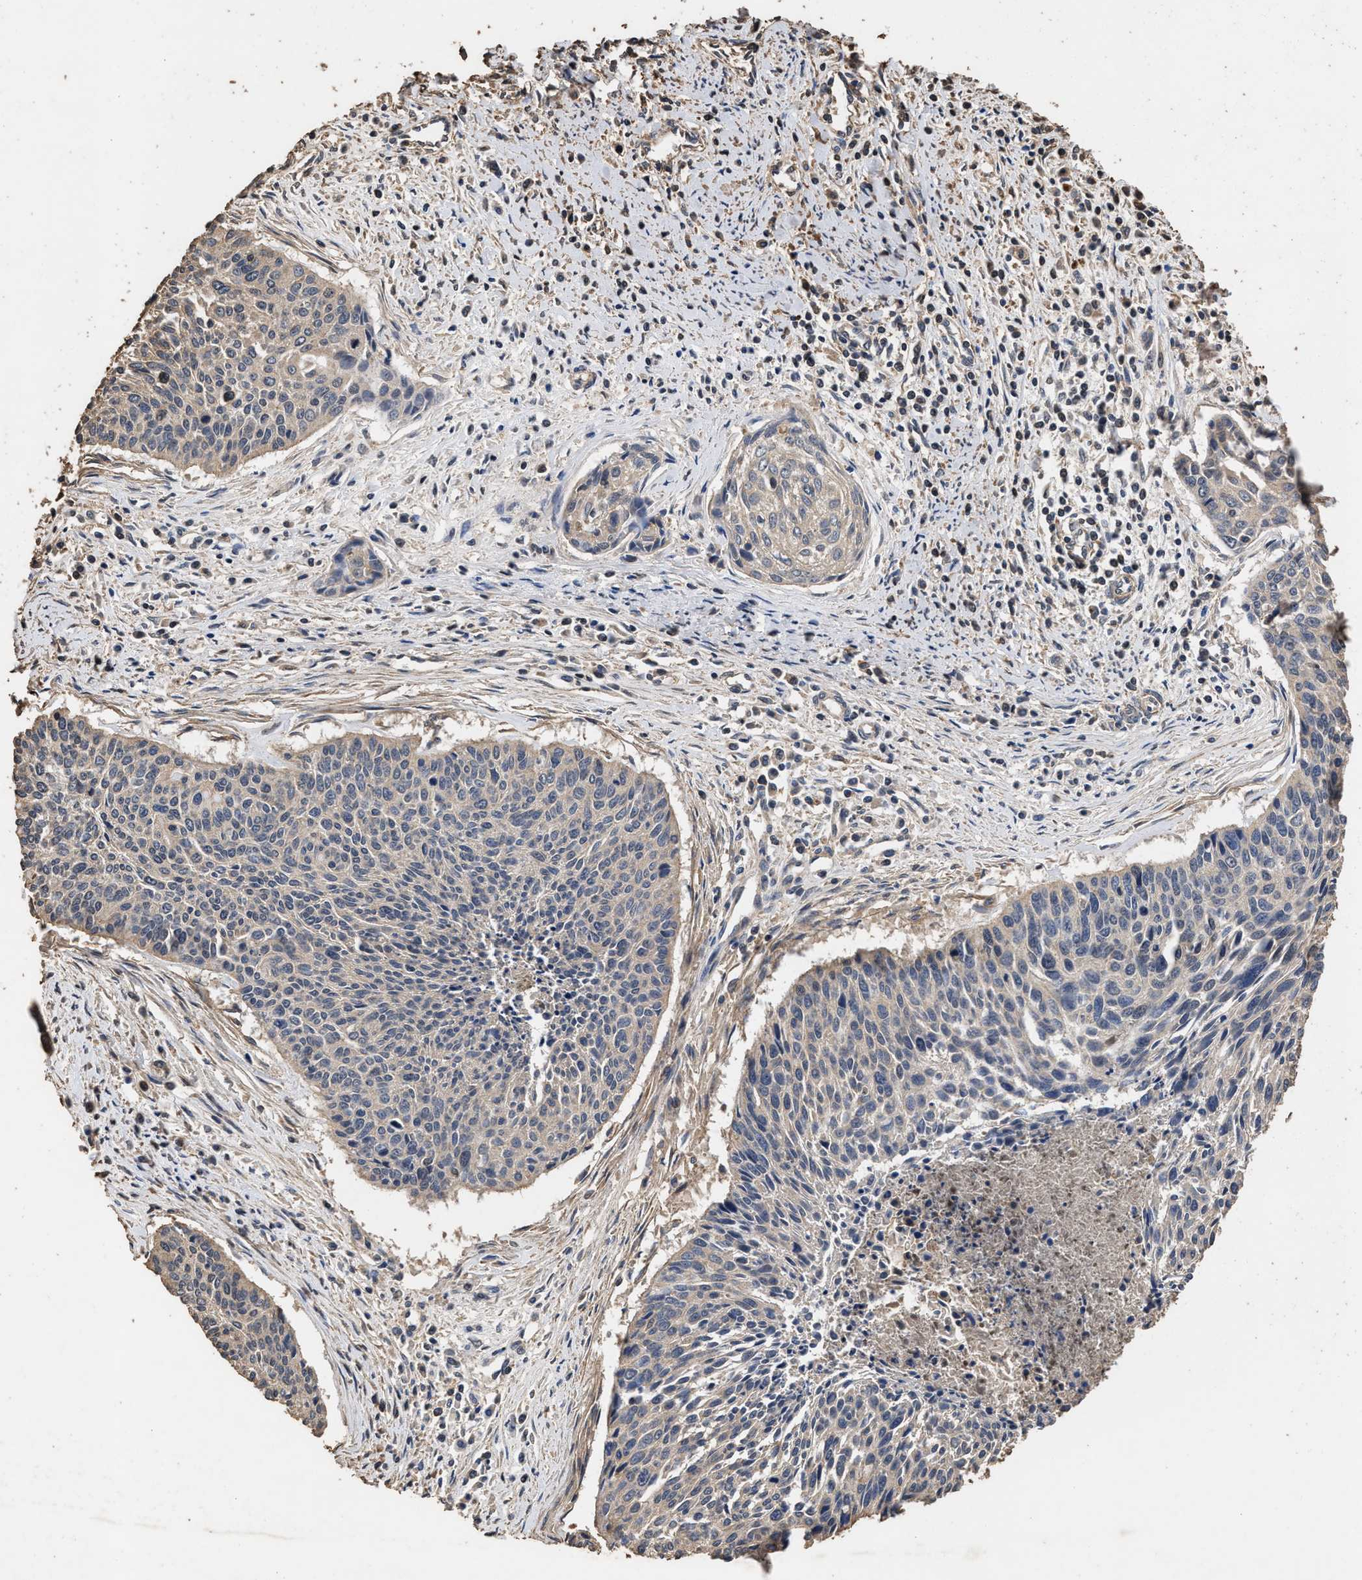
{"staining": {"intensity": "weak", "quantity": "<25%", "location": "cytoplasmic/membranous"}, "tissue": "cervical cancer", "cell_type": "Tumor cells", "image_type": "cancer", "snomed": [{"axis": "morphology", "description": "Squamous cell carcinoma, NOS"}, {"axis": "topography", "description": "Cervix"}], "caption": "The photomicrograph exhibits no significant staining in tumor cells of cervical cancer. Nuclei are stained in blue.", "gene": "KYAT1", "patient": {"sex": "female", "age": 55}}